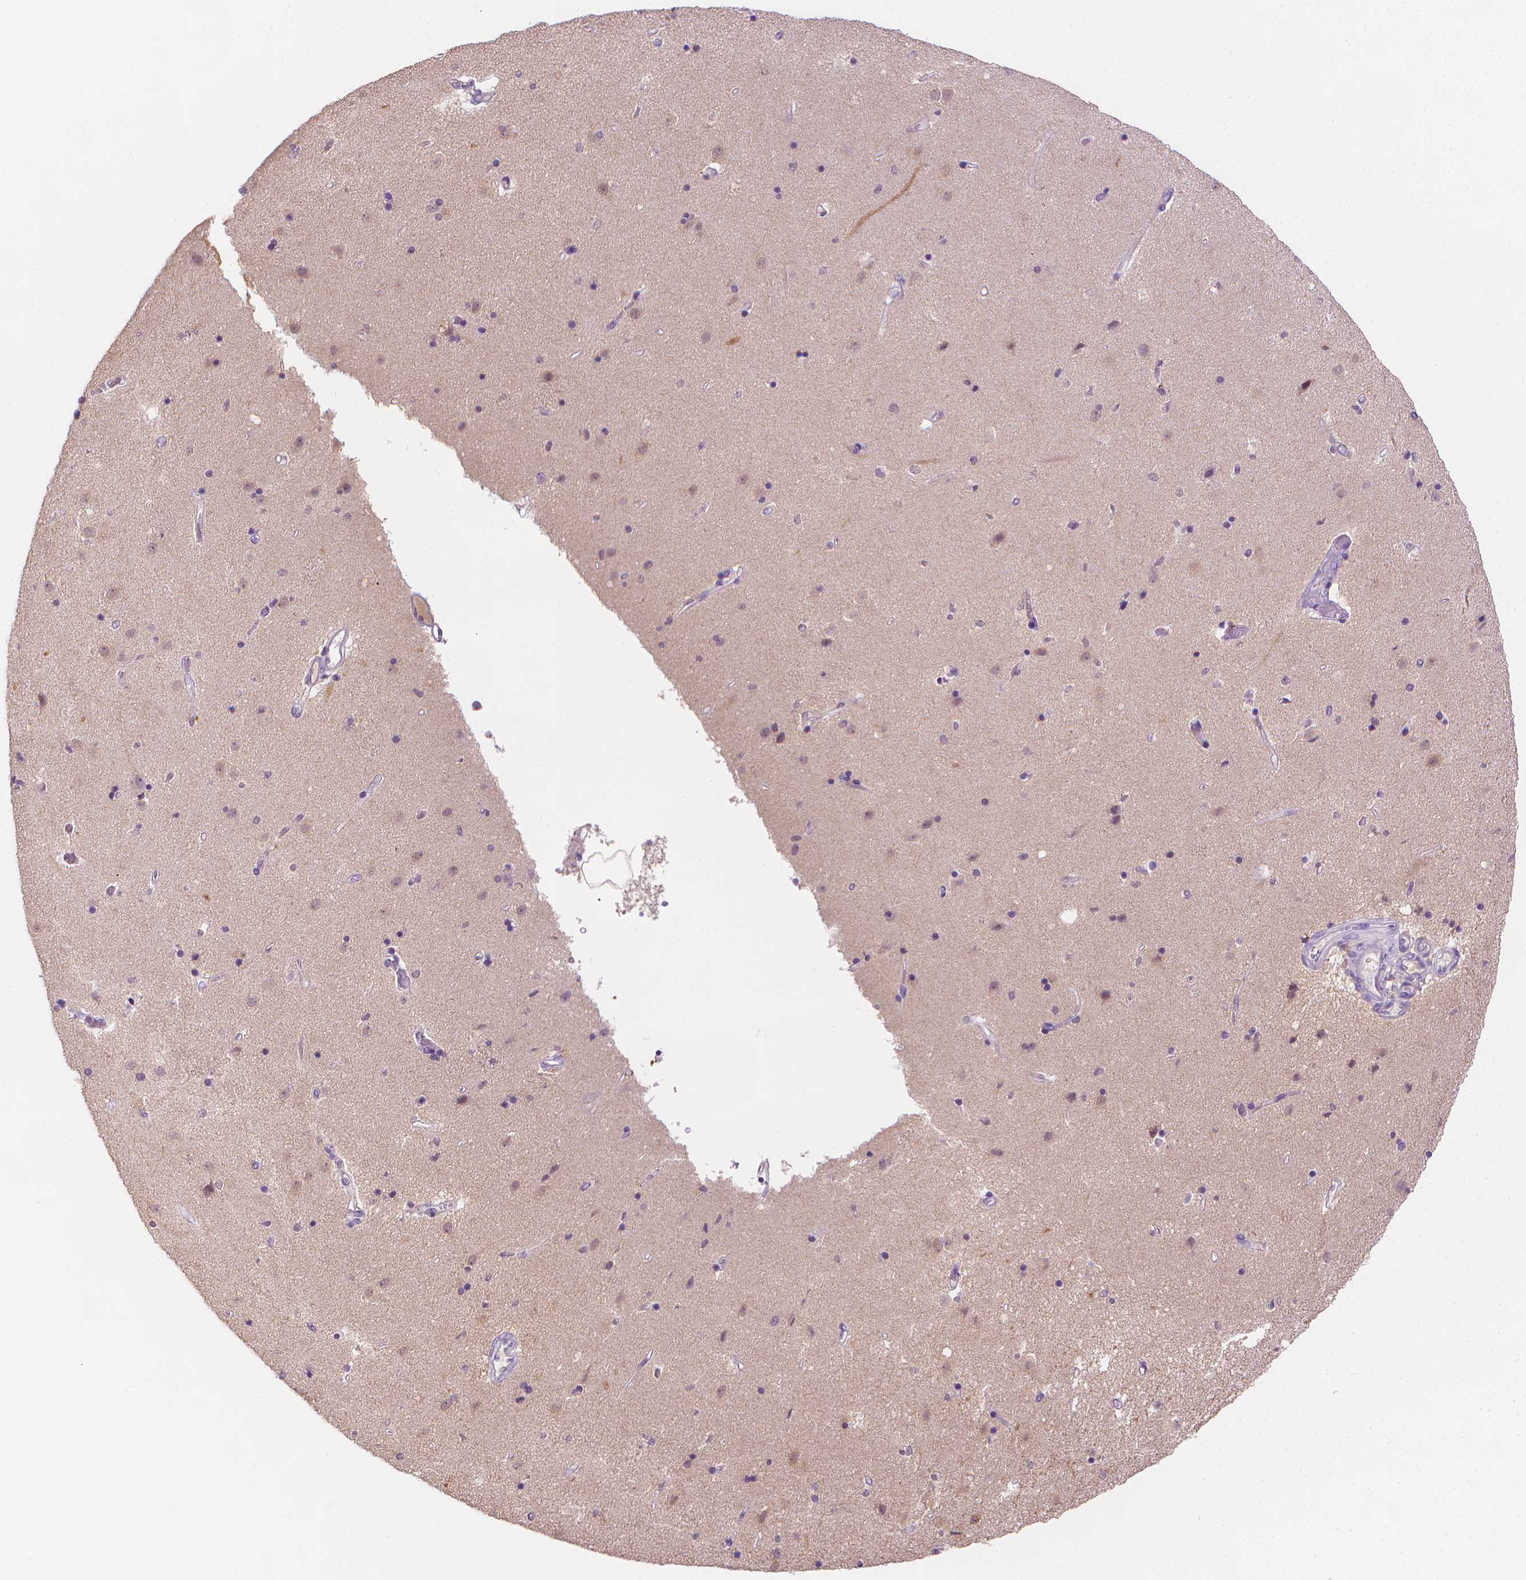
{"staining": {"intensity": "negative", "quantity": "none", "location": "none"}, "tissue": "caudate", "cell_type": "Glial cells", "image_type": "normal", "snomed": [{"axis": "morphology", "description": "Normal tissue, NOS"}, {"axis": "topography", "description": "Lateral ventricle wall"}], "caption": "An immunohistochemistry micrograph of normal caudate is shown. There is no staining in glial cells of caudate.", "gene": "FASN", "patient": {"sex": "female", "age": 71}}